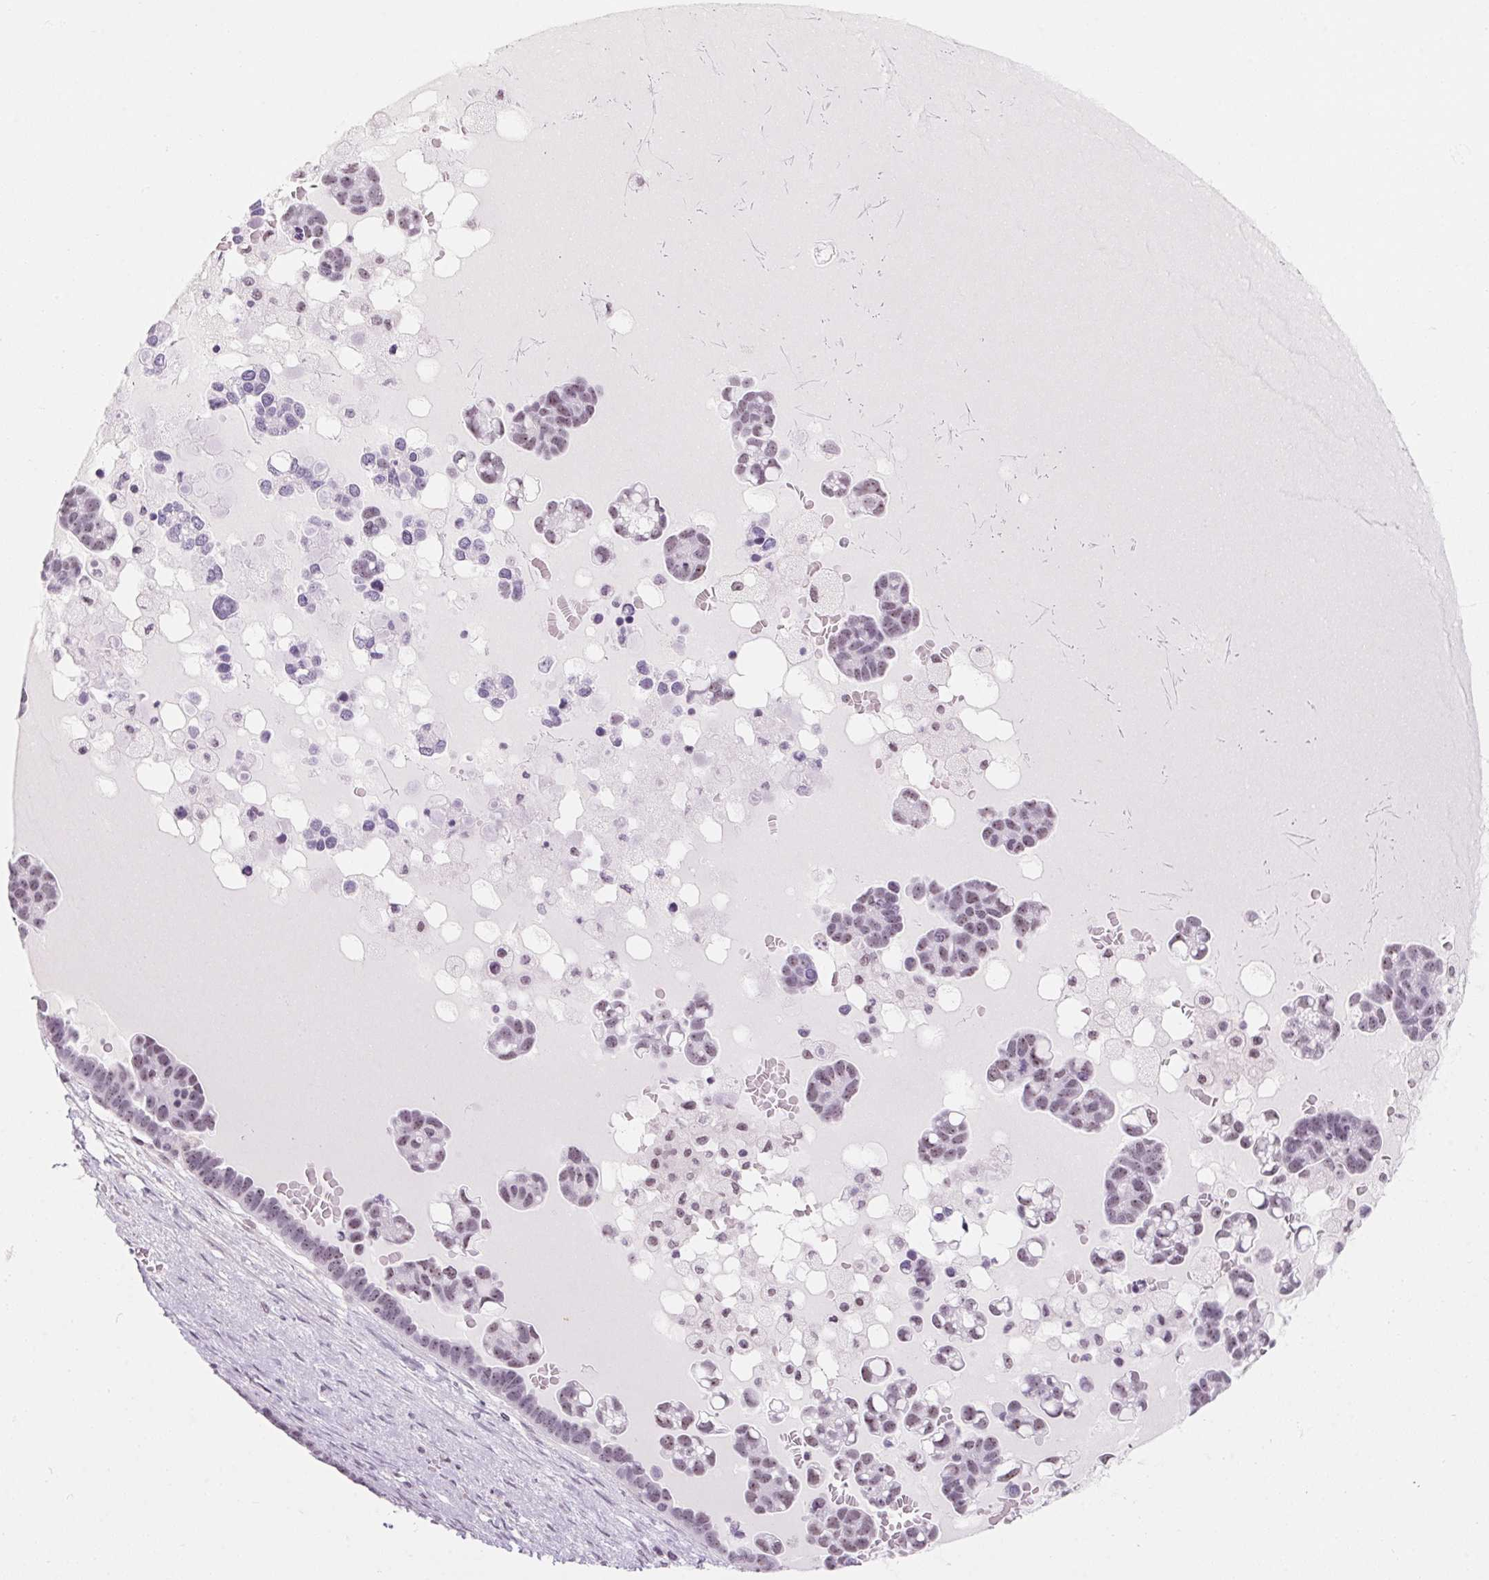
{"staining": {"intensity": "weak", "quantity": "25%-75%", "location": "nuclear"}, "tissue": "ovarian cancer", "cell_type": "Tumor cells", "image_type": "cancer", "snomed": [{"axis": "morphology", "description": "Cystadenocarcinoma, serous, NOS"}, {"axis": "topography", "description": "Ovary"}], "caption": "The micrograph displays staining of ovarian cancer (serous cystadenocarcinoma), revealing weak nuclear protein positivity (brown color) within tumor cells. The staining is performed using DAB (3,3'-diaminobenzidine) brown chromogen to label protein expression. The nuclei are counter-stained blue using hematoxylin.", "gene": "ZIC4", "patient": {"sex": "female", "age": 54}}